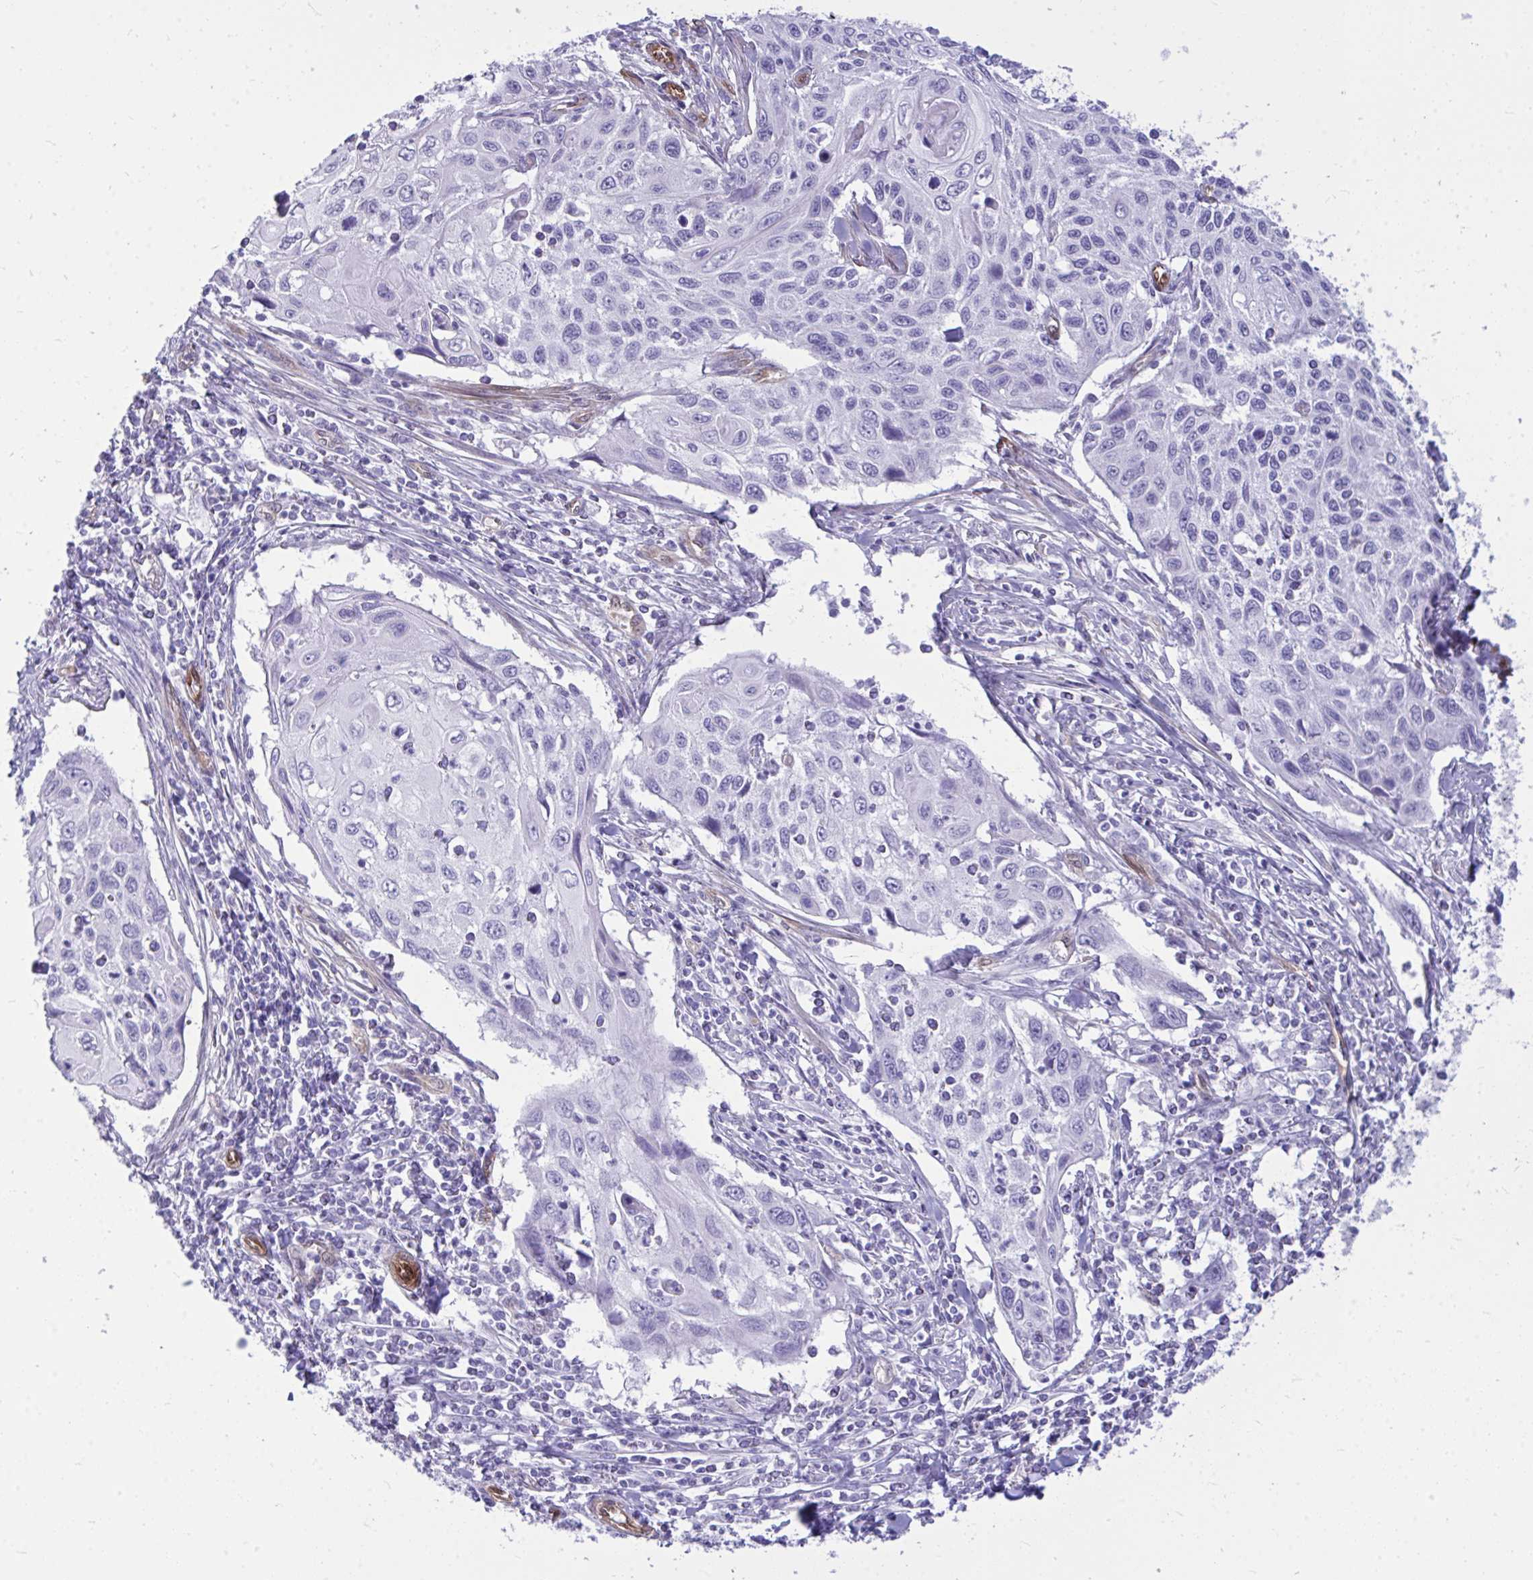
{"staining": {"intensity": "negative", "quantity": "none", "location": "none"}, "tissue": "cervical cancer", "cell_type": "Tumor cells", "image_type": "cancer", "snomed": [{"axis": "morphology", "description": "Squamous cell carcinoma, NOS"}, {"axis": "topography", "description": "Cervix"}], "caption": "Cervical squamous cell carcinoma was stained to show a protein in brown. There is no significant staining in tumor cells. Nuclei are stained in blue.", "gene": "LIMS2", "patient": {"sex": "female", "age": 70}}